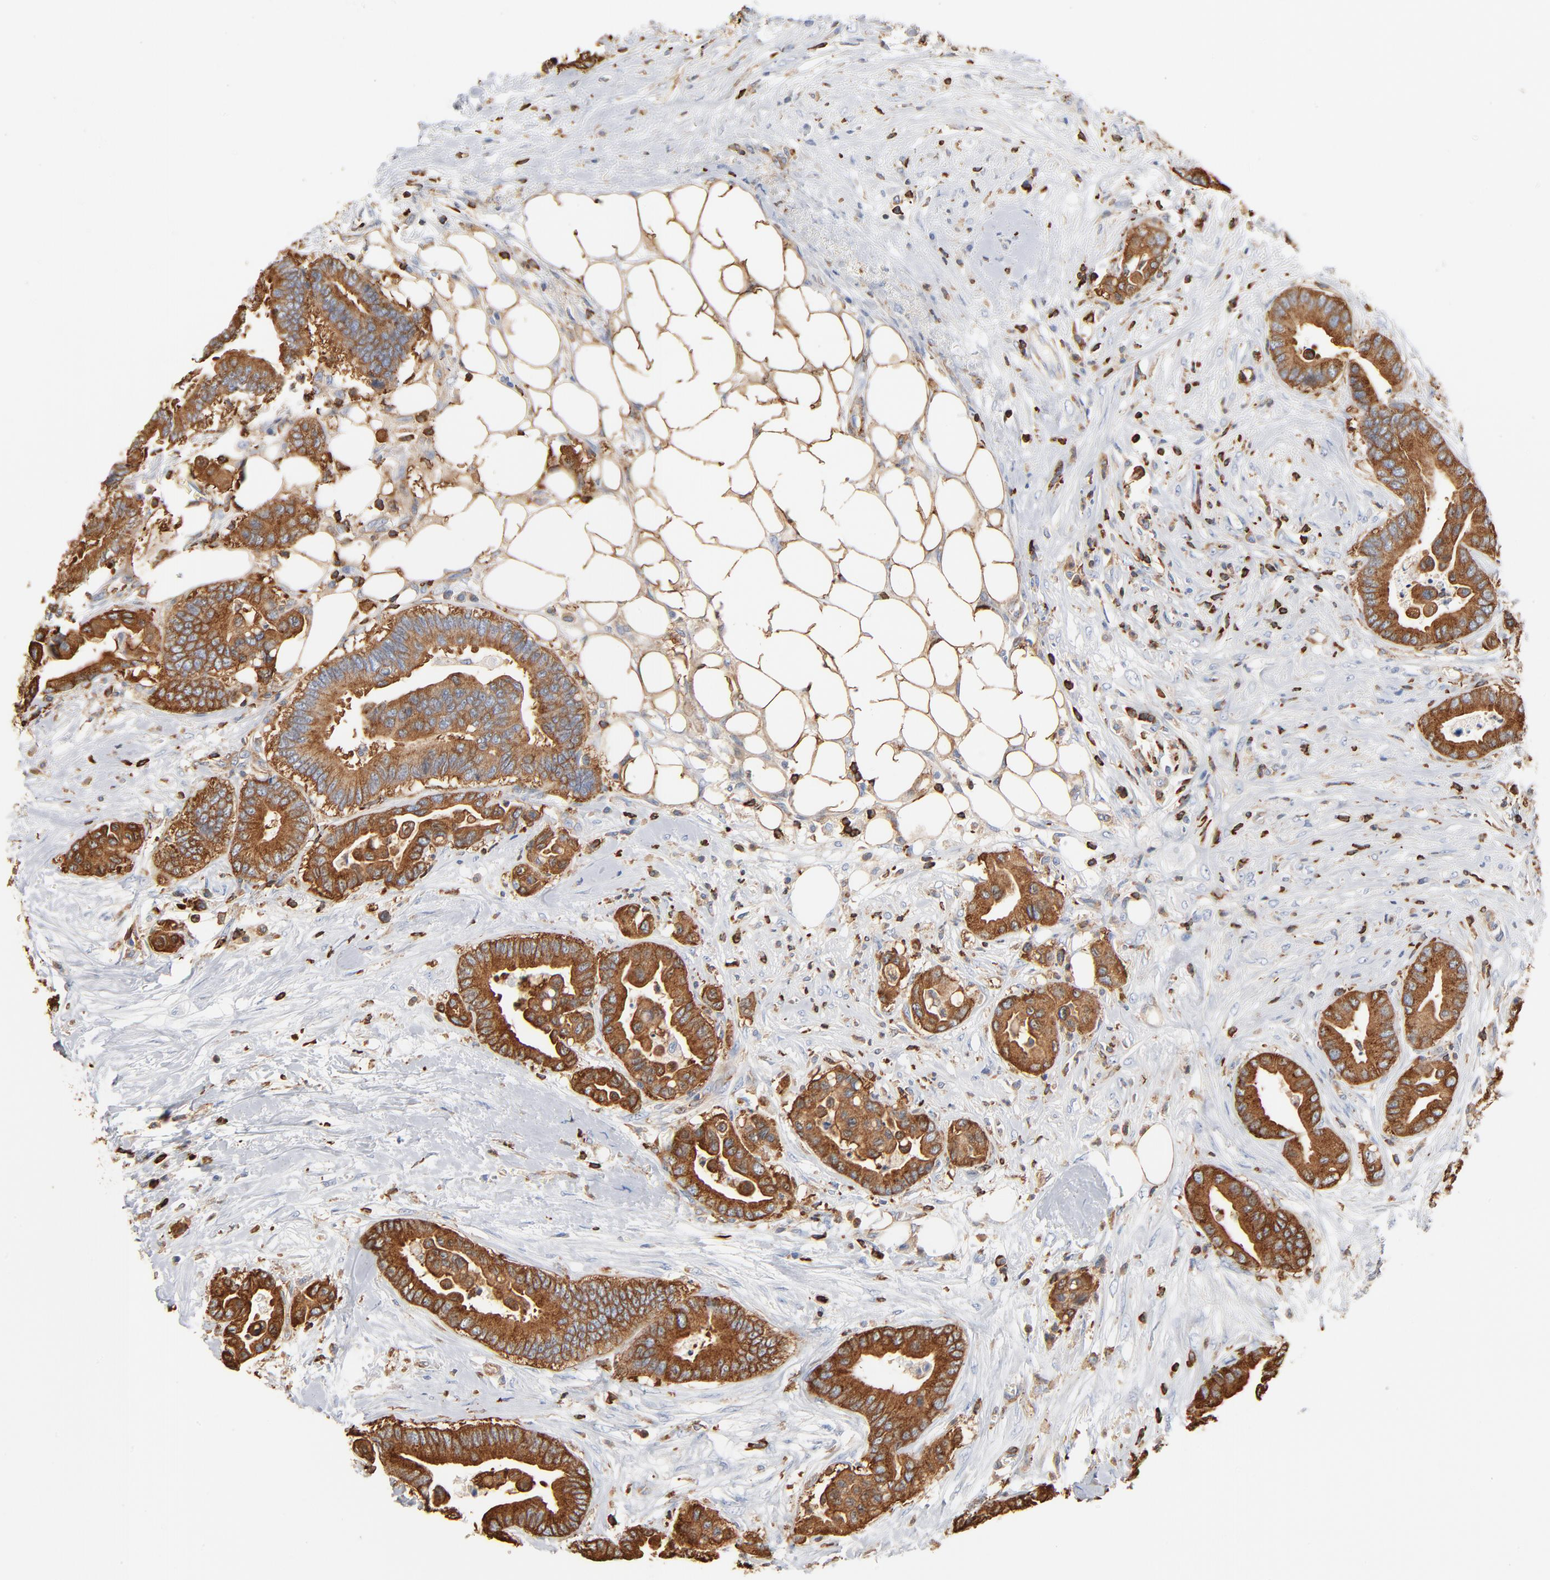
{"staining": {"intensity": "strong", "quantity": ">75%", "location": "cytoplasmic/membranous"}, "tissue": "colorectal cancer", "cell_type": "Tumor cells", "image_type": "cancer", "snomed": [{"axis": "morphology", "description": "Adenocarcinoma, NOS"}, {"axis": "topography", "description": "Colon"}], "caption": "Colorectal cancer (adenocarcinoma) tissue reveals strong cytoplasmic/membranous staining in about >75% of tumor cells", "gene": "SH3KBP1", "patient": {"sex": "male", "age": 82}}